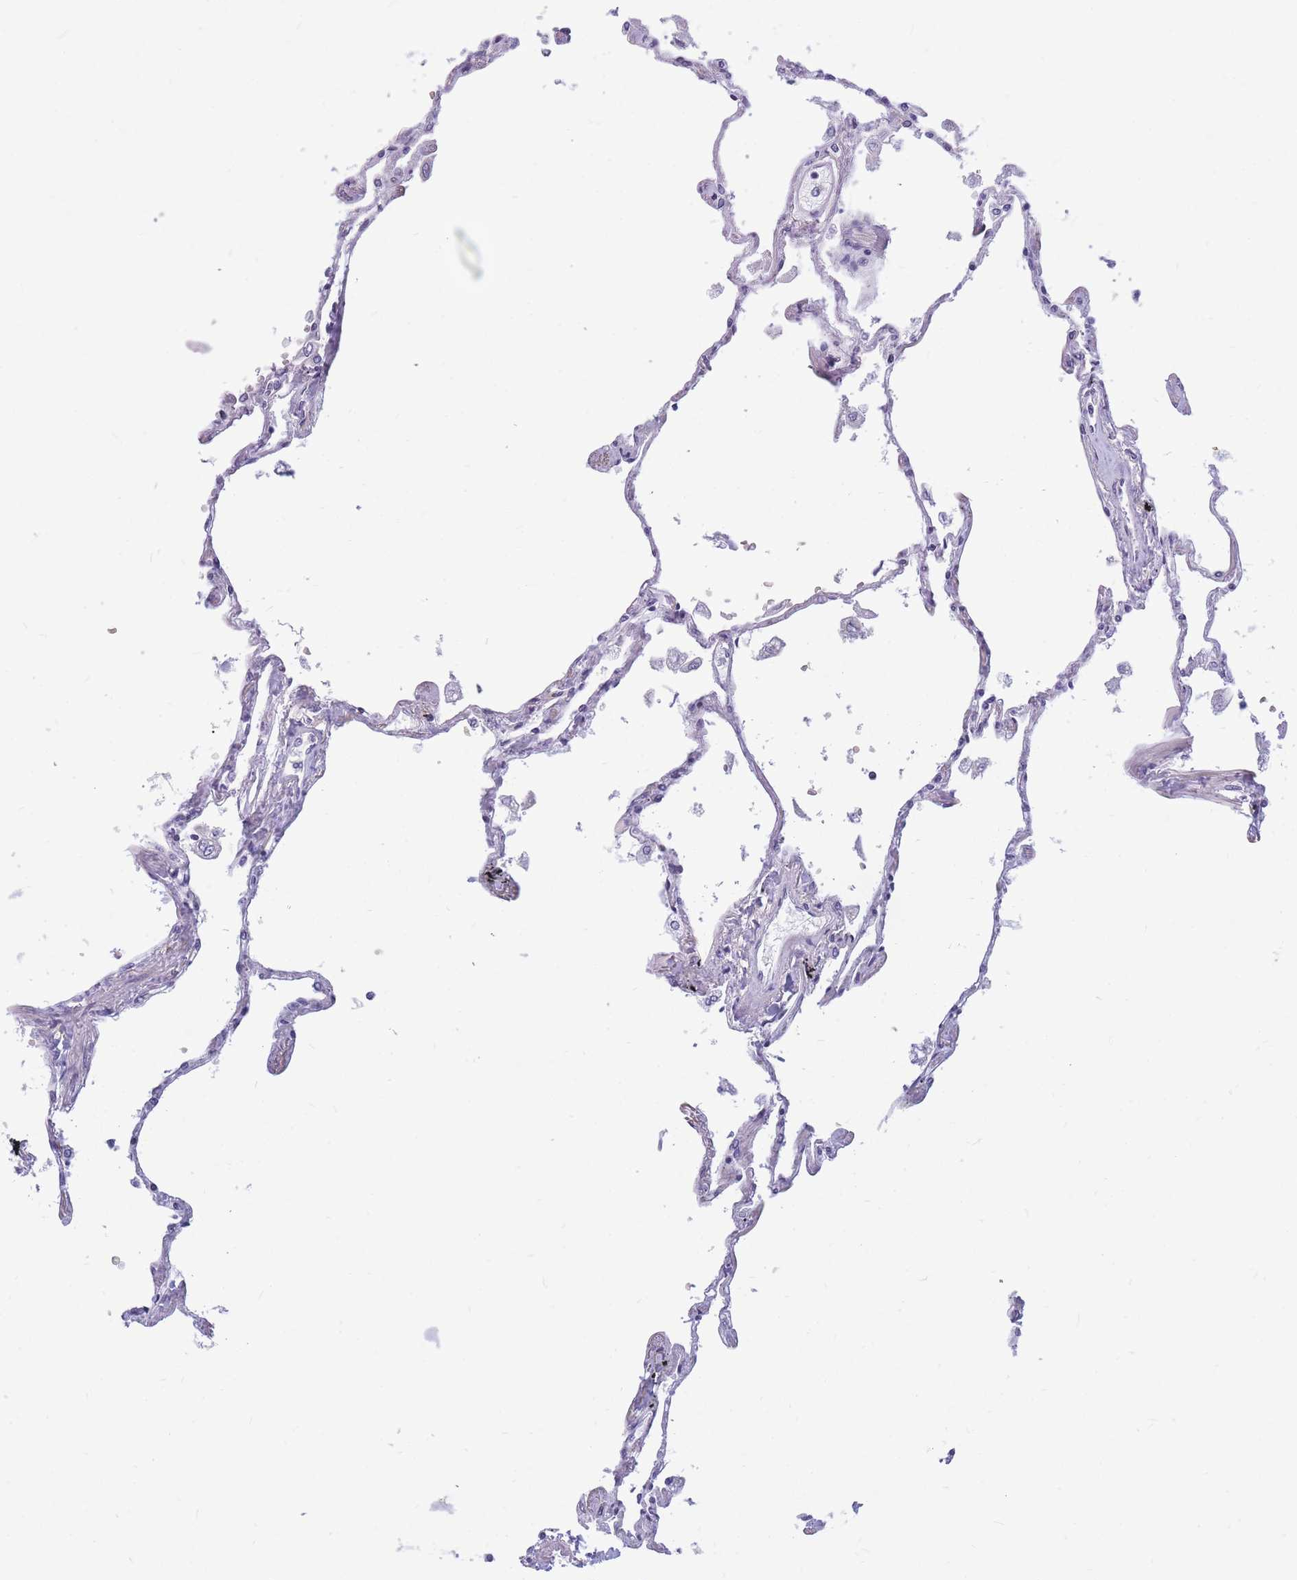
{"staining": {"intensity": "moderate", "quantity": "25%-75%", "location": "nuclear"}, "tissue": "lung", "cell_type": "Alveolar cells", "image_type": "normal", "snomed": [{"axis": "morphology", "description": "Normal tissue, NOS"}, {"axis": "topography", "description": "Lung"}], "caption": "Moderate nuclear expression is identified in about 25%-75% of alveolar cells in unremarkable lung. The protein is stained brown, and the nuclei are stained in blue (DAB (3,3'-diaminobenzidine) IHC with brightfield microscopy, high magnification).", "gene": "CRACD", "patient": {"sex": "female", "age": 67}}